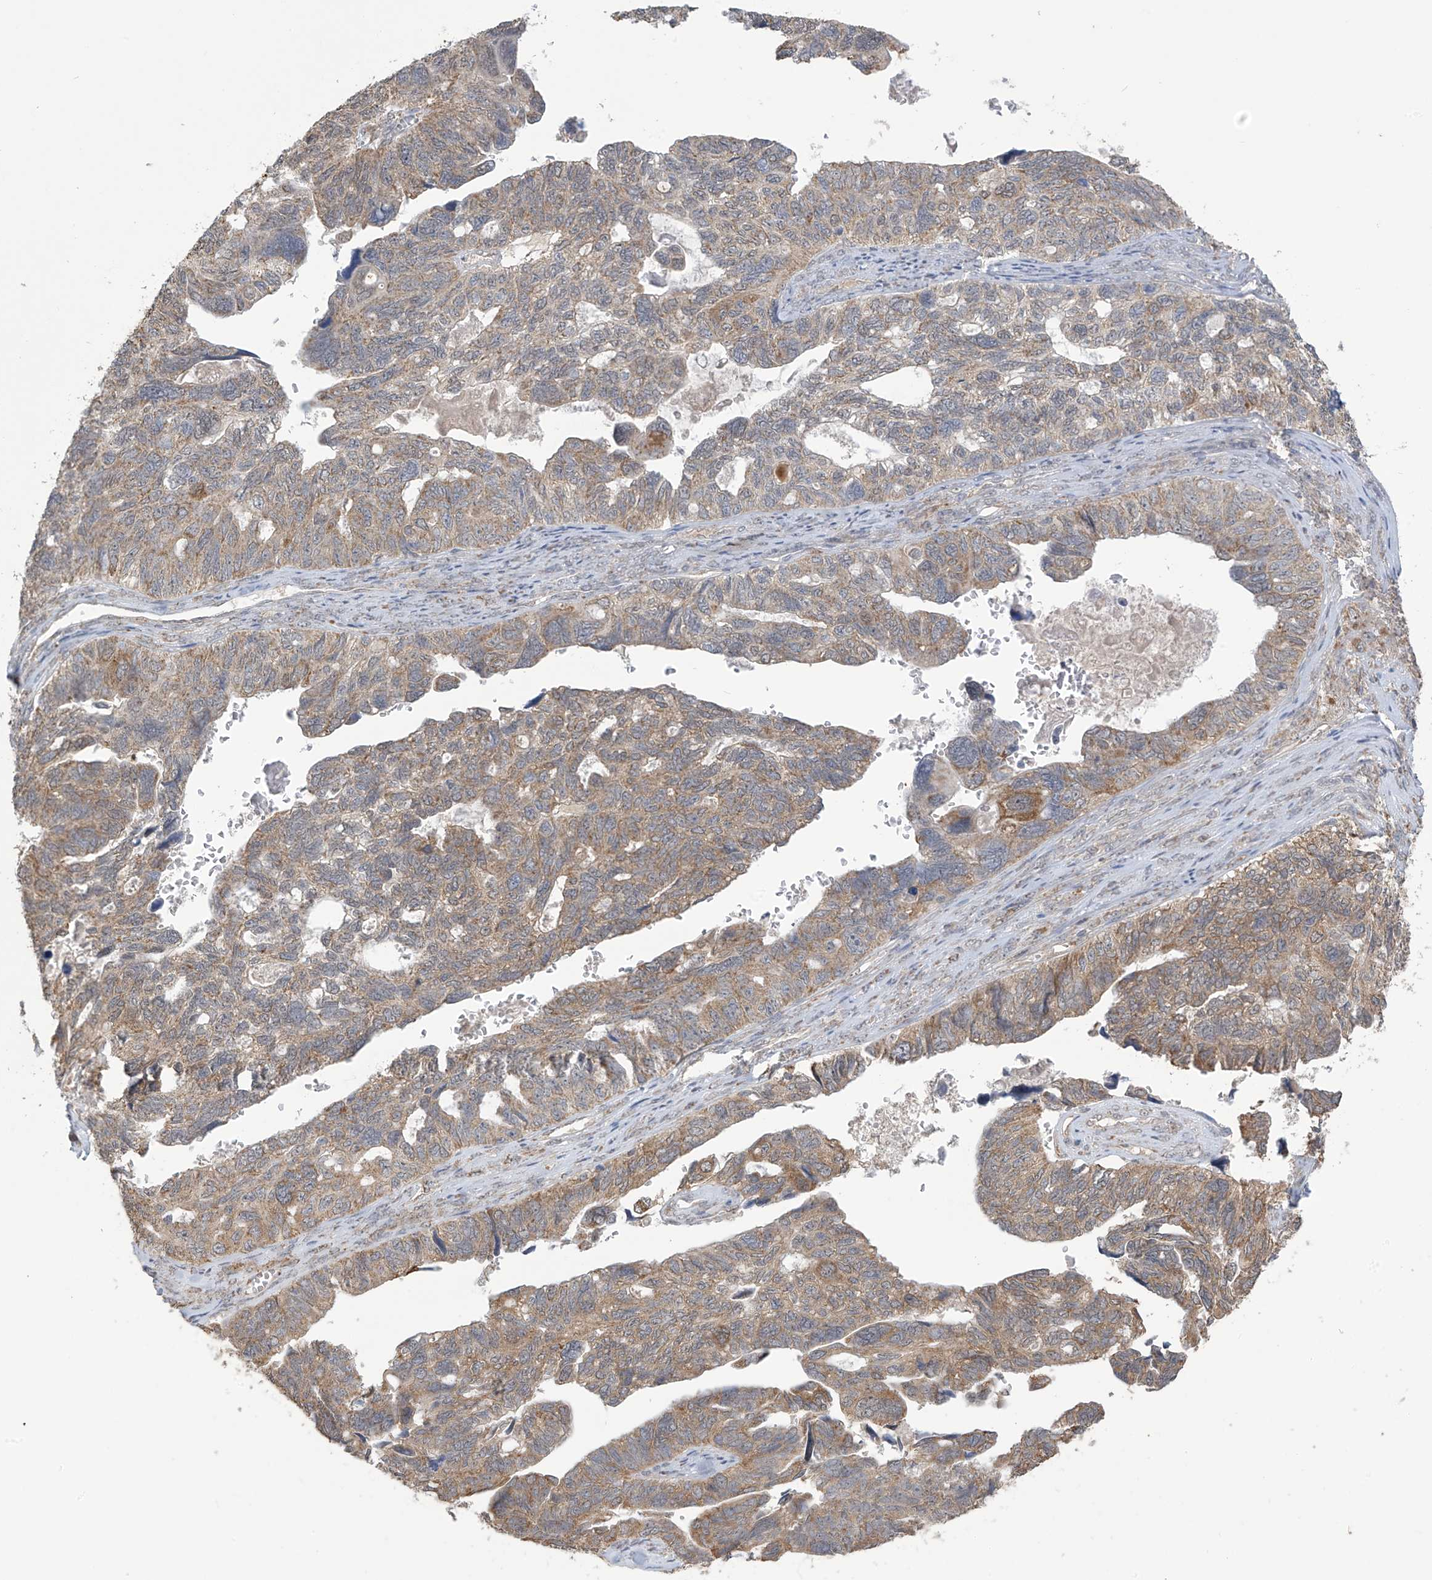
{"staining": {"intensity": "moderate", "quantity": ">75%", "location": "cytoplasmic/membranous"}, "tissue": "ovarian cancer", "cell_type": "Tumor cells", "image_type": "cancer", "snomed": [{"axis": "morphology", "description": "Cystadenocarcinoma, serous, NOS"}, {"axis": "topography", "description": "Ovary"}], "caption": "There is medium levels of moderate cytoplasmic/membranous staining in tumor cells of ovarian serous cystadenocarcinoma, as demonstrated by immunohistochemical staining (brown color).", "gene": "KIAA1522", "patient": {"sex": "female", "age": 79}}